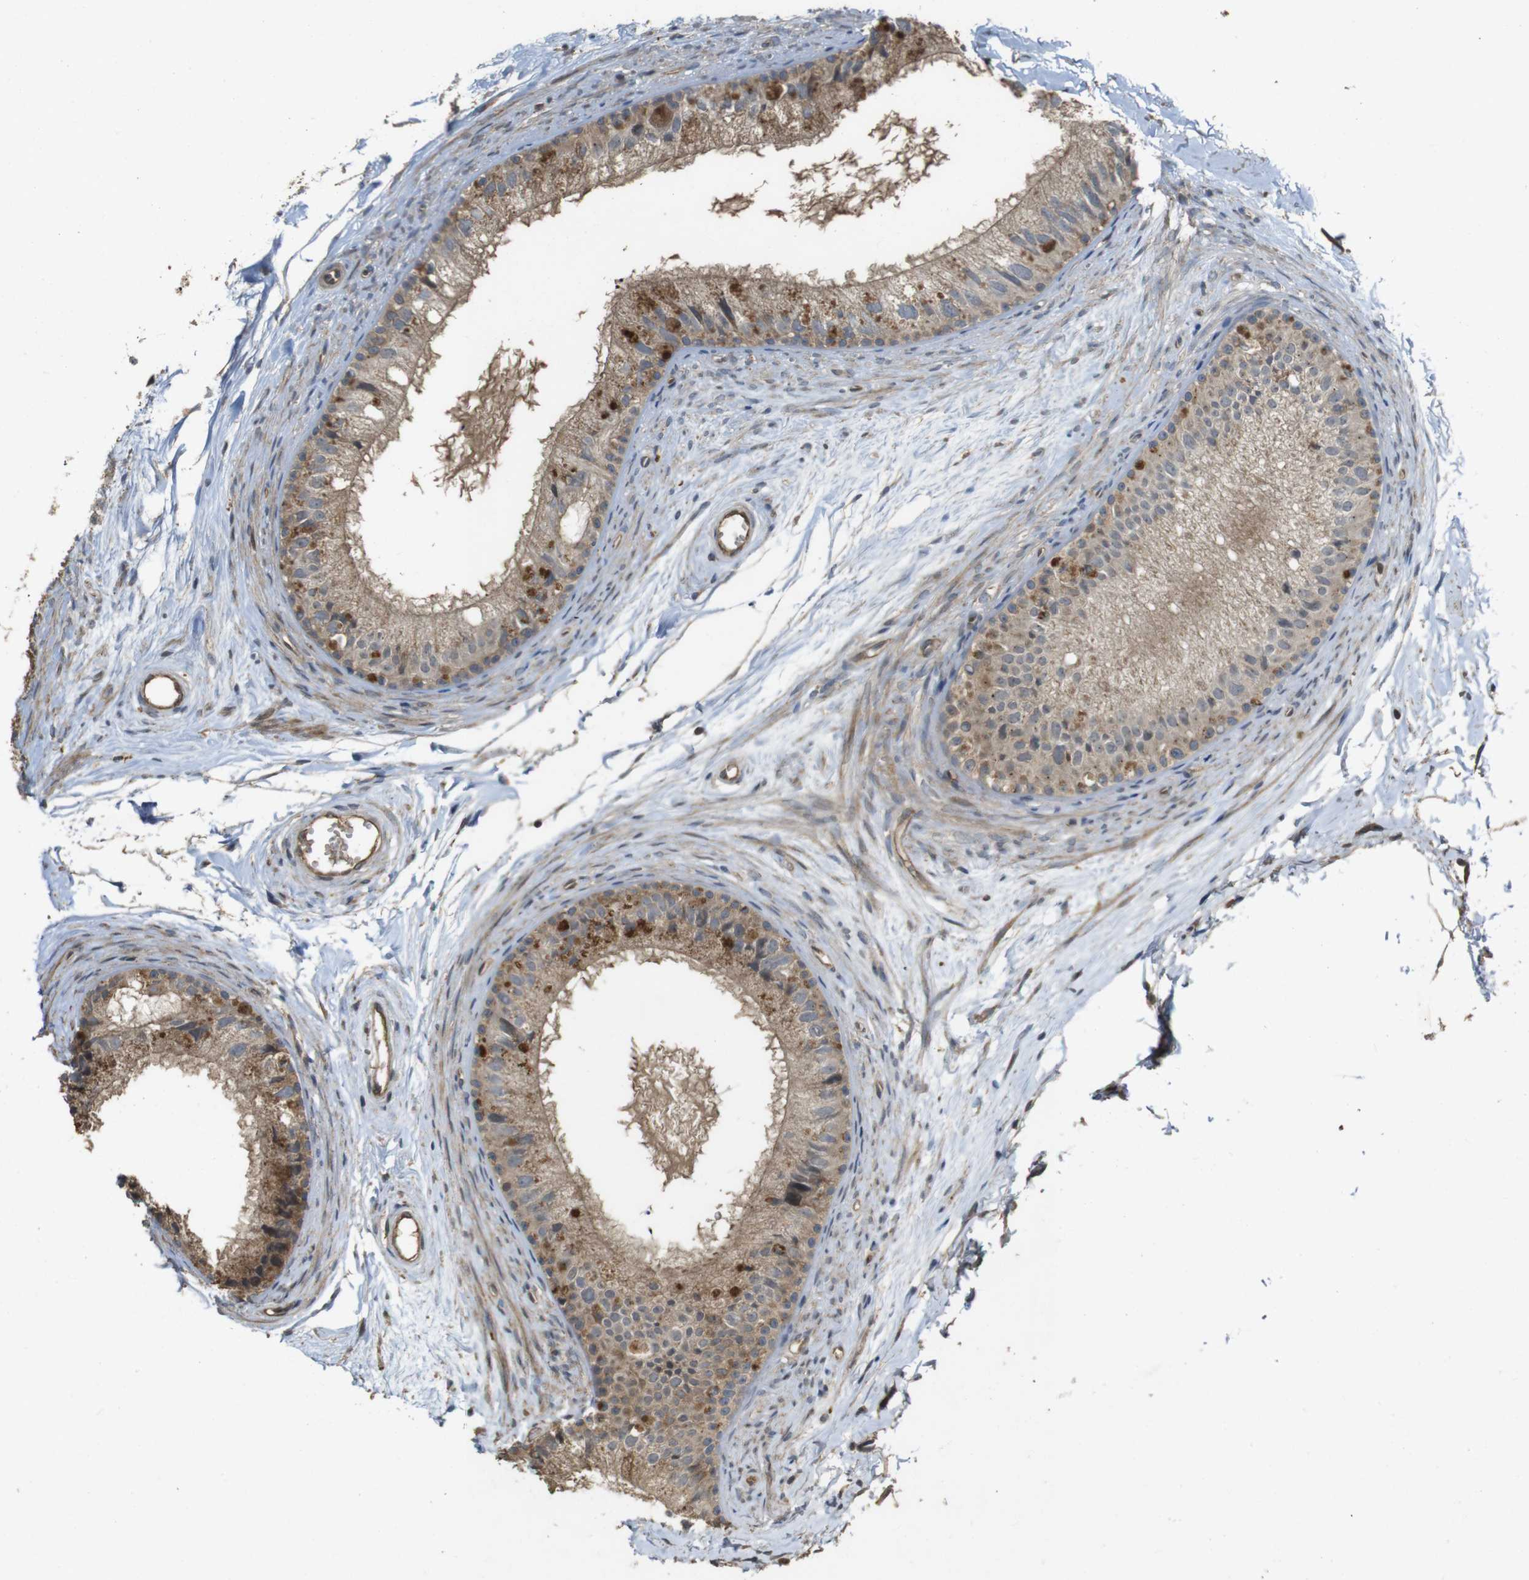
{"staining": {"intensity": "moderate", "quantity": ">75%", "location": "cytoplasmic/membranous"}, "tissue": "epididymis", "cell_type": "Glandular cells", "image_type": "normal", "snomed": [{"axis": "morphology", "description": "Normal tissue, NOS"}, {"axis": "topography", "description": "Epididymis"}], "caption": "The immunohistochemical stain highlights moderate cytoplasmic/membranous positivity in glandular cells of normal epididymis.", "gene": "PCDHB10", "patient": {"sex": "male", "age": 56}}